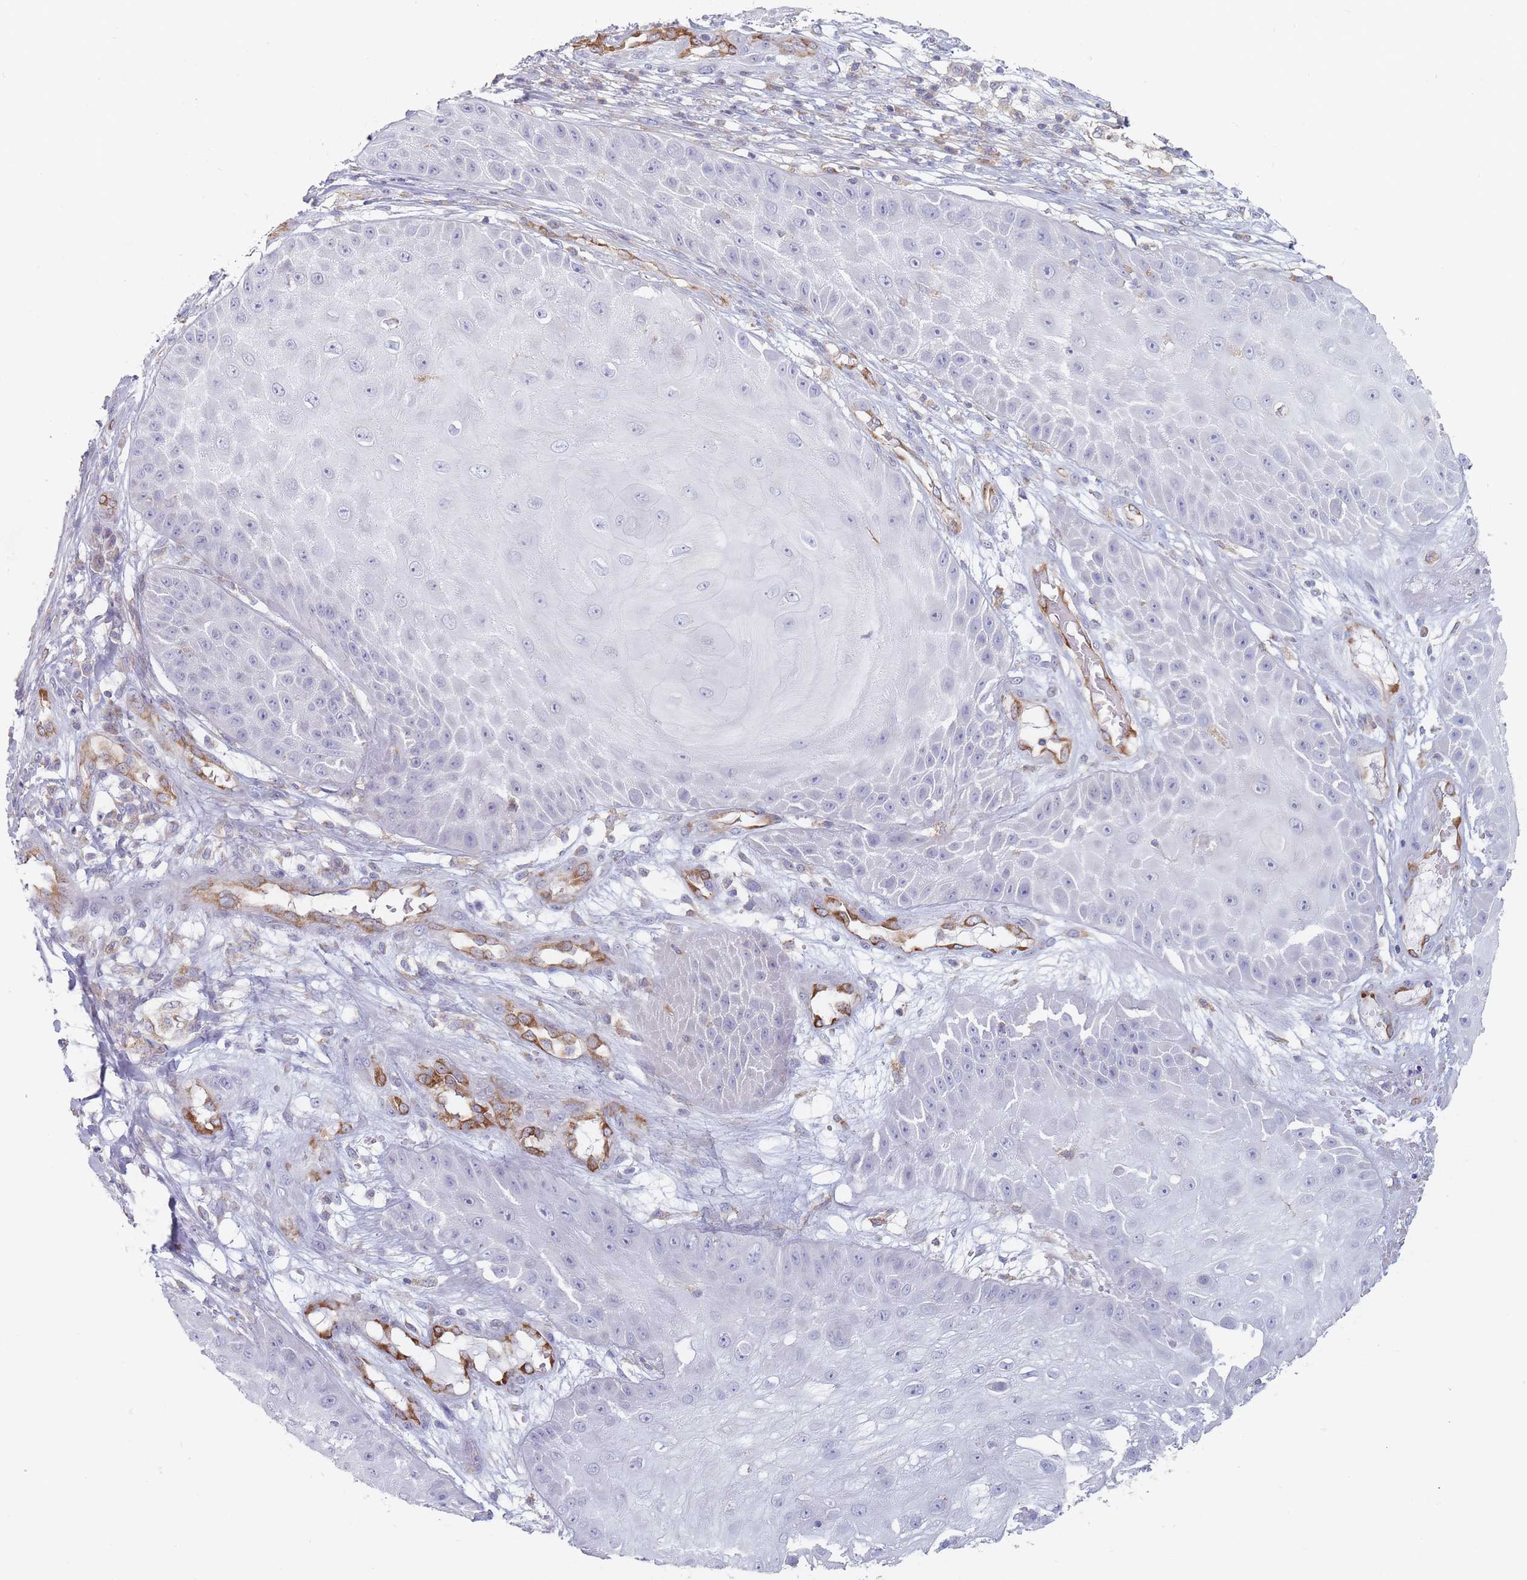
{"staining": {"intensity": "negative", "quantity": "none", "location": "none"}, "tissue": "skin cancer", "cell_type": "Tumor cells", "image_type": "cancer", "snomed": [{"axis": "morphology", "description": "Squamous cell carcinoma, NOS"}, {"axis": "topography", "description": "Skin"}], "caption": "Immunohistochemistry (IHC) micrograph of neoplastic tissue: skin cancer stained with DAB (3,3'-diaminobenzidine) displays no significant protein staining in tumor cells.", "gene": "MAP1S", "patient": {"sex": "male", "age": 70}}